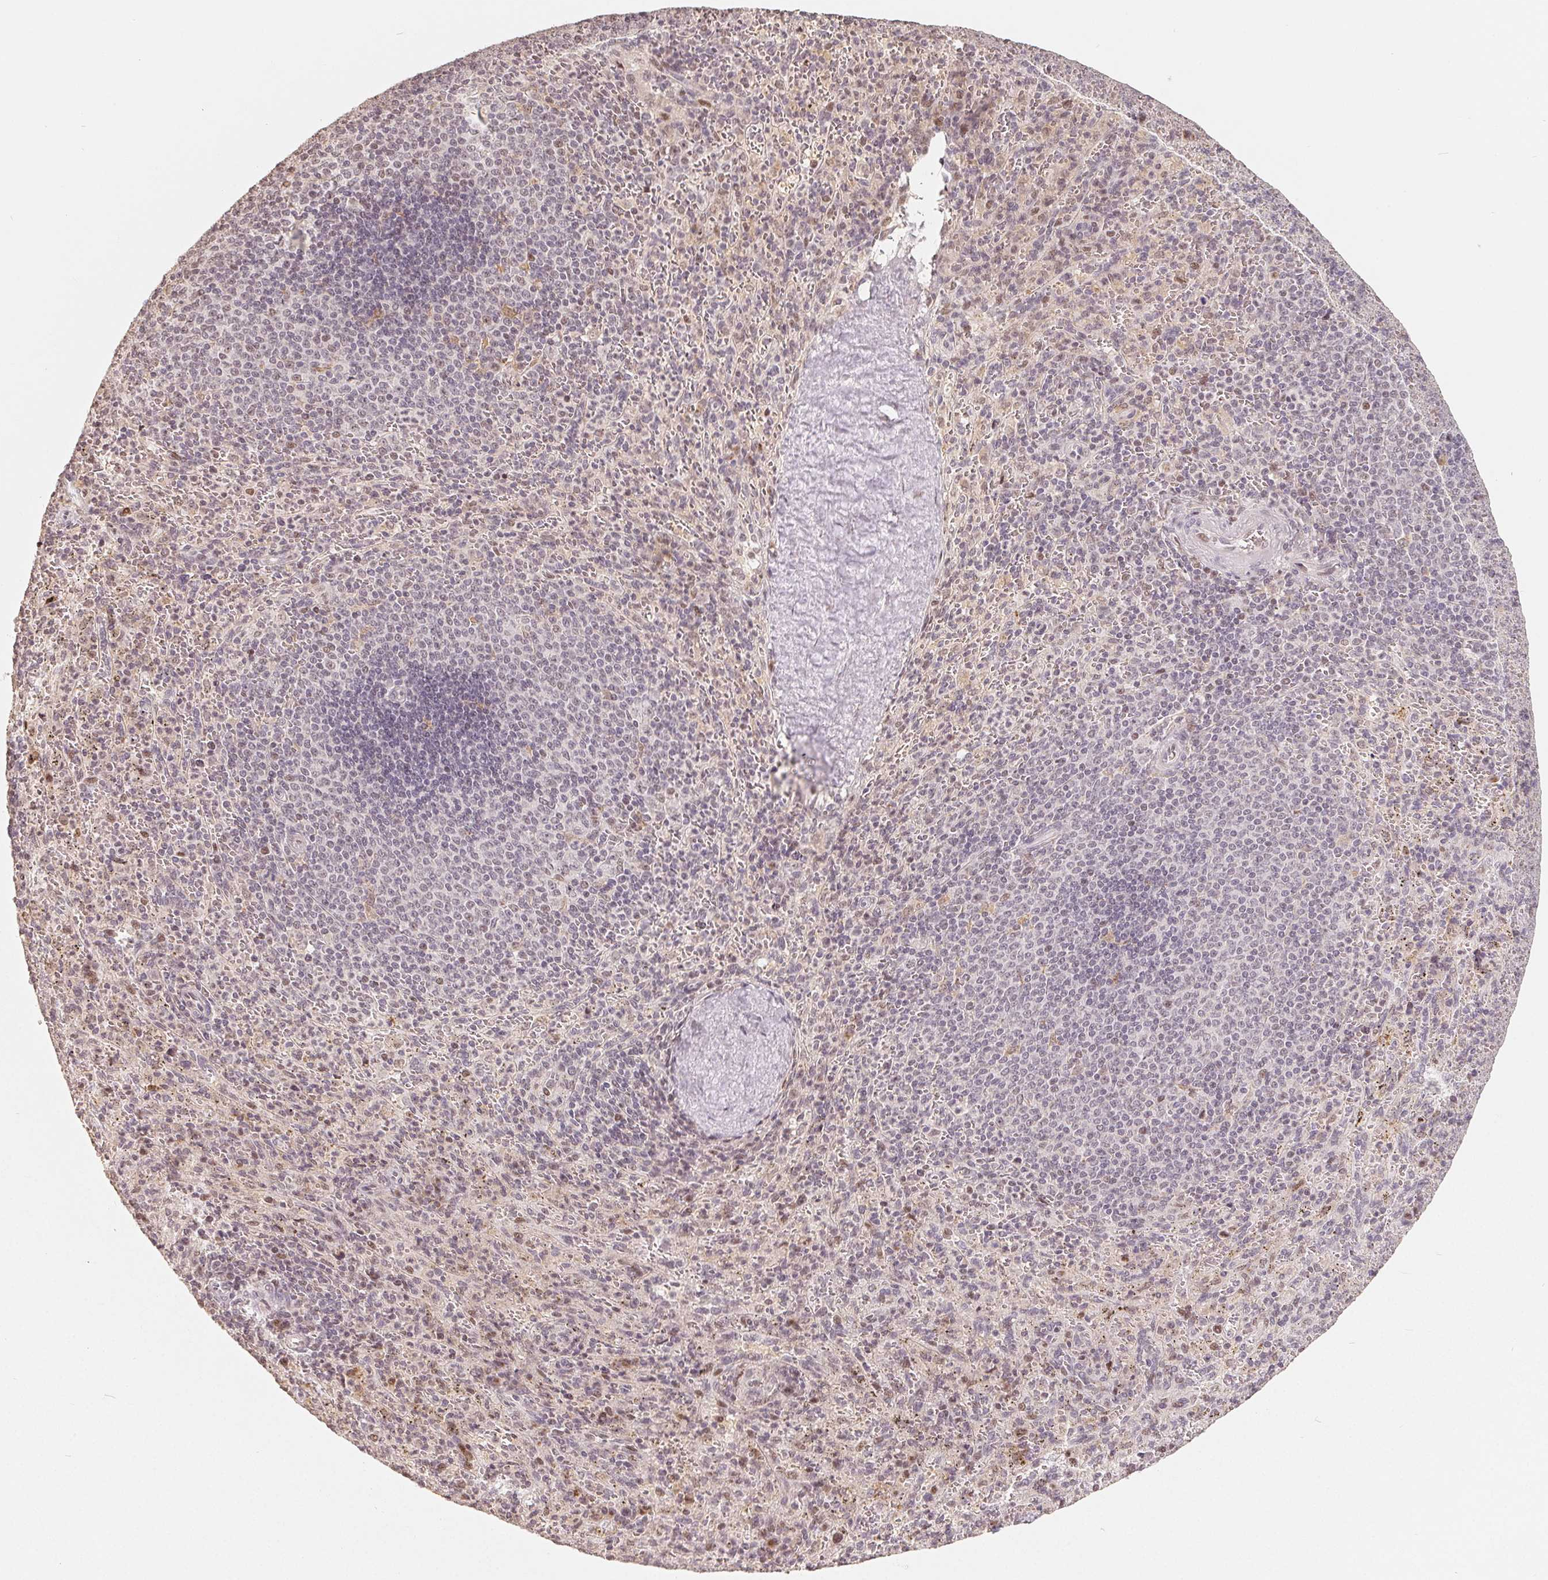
{"staining": {"intensity": "negative", "quantity": "none", "location": "none"}, "tissue": "spleen", "cell_type": "Cells in red pulp", "image_type": "normal", "snomed": [{"axis": "morphology", "description": "Normal tissue, NOS"}, {"axis": "topography", "description": "Spleen"}], "caption": "Histopathology image shows no protein expression in cells in red pulp of unremarkable spleen. (Brightfield microscopy of DAB immunohistochemistry (IHC) at high magnification).", "gene": "CCDC138", "patient": {"sex": "male", "age": 57}}